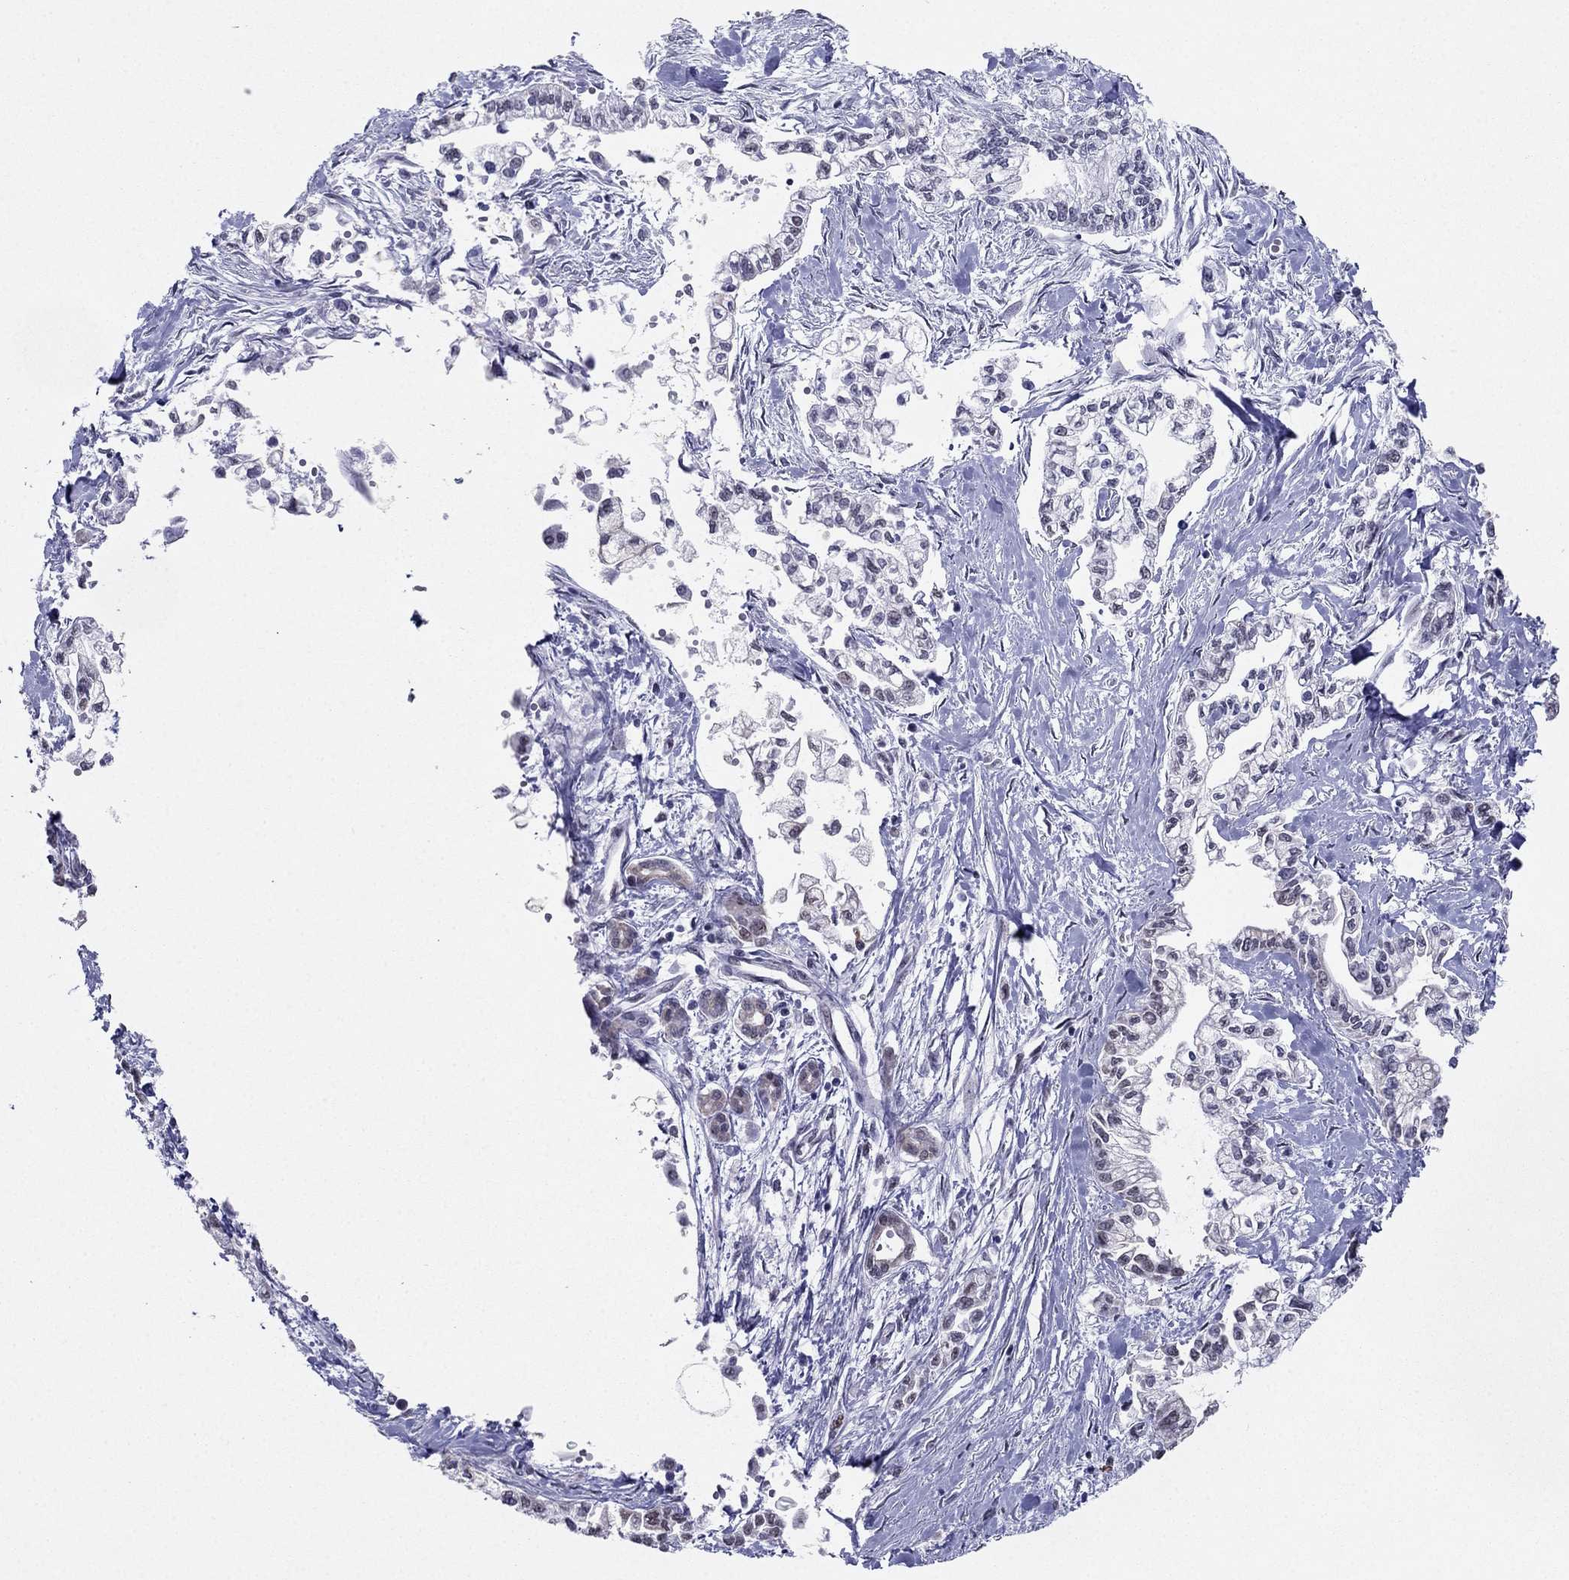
{"staining": {"intensity": "negative", "quantity": "none", "location": "none"}, "tissue": "pancreatic cancer", "cell_type": "Tumor cells", "image_type": "cancer", "snomed": [{"axis": "morphology", "description": "Adenocarcinoma, NOS"}, {"axis": "topography", "description": "Pancreas"}], "caption": "Tumor cells show no significant protein expression in pancreatic cancer.", "gene": "PPM1G", "patient": {"sex": "male", "age": 54}}